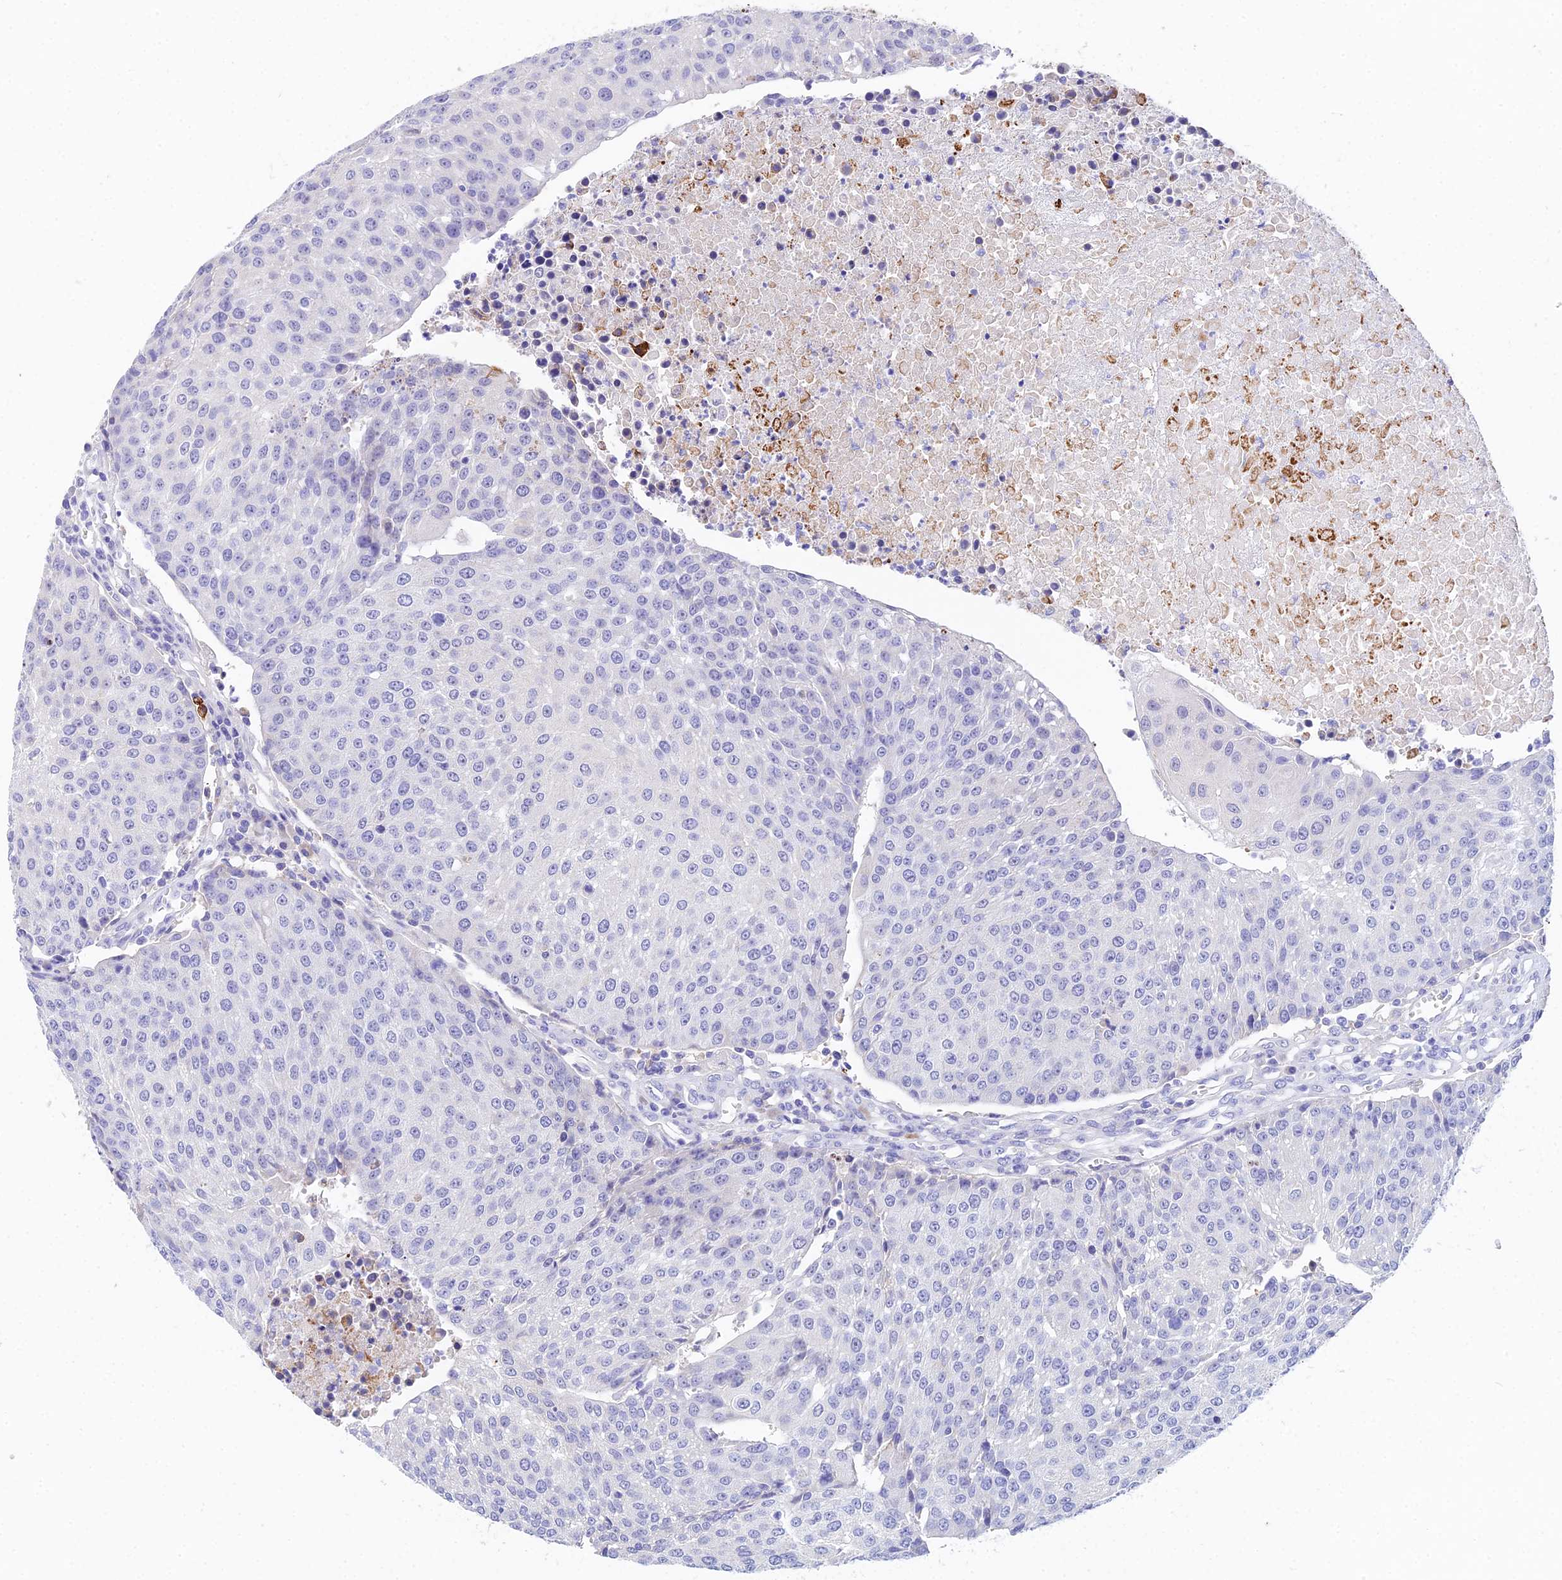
{"staining": {"intensity": "negative", "quantity": "none", "location": "none"}, "tissue": "urothelial cancer", "cell_type": "Tumor cells", "image_type": "cancer", "snomed": [{"axis": "morphology", "description": "Urothelial carcinoma, High grade"}, {"axis": "topography", "description": "Urinary bladder"}], "caption": "Protein analysis of urothelial carcinoma (high-grade) reveals no significant expression in tumor cells.", "gene": "CEP41", "patient": {"sex": "female", "age": 85}}